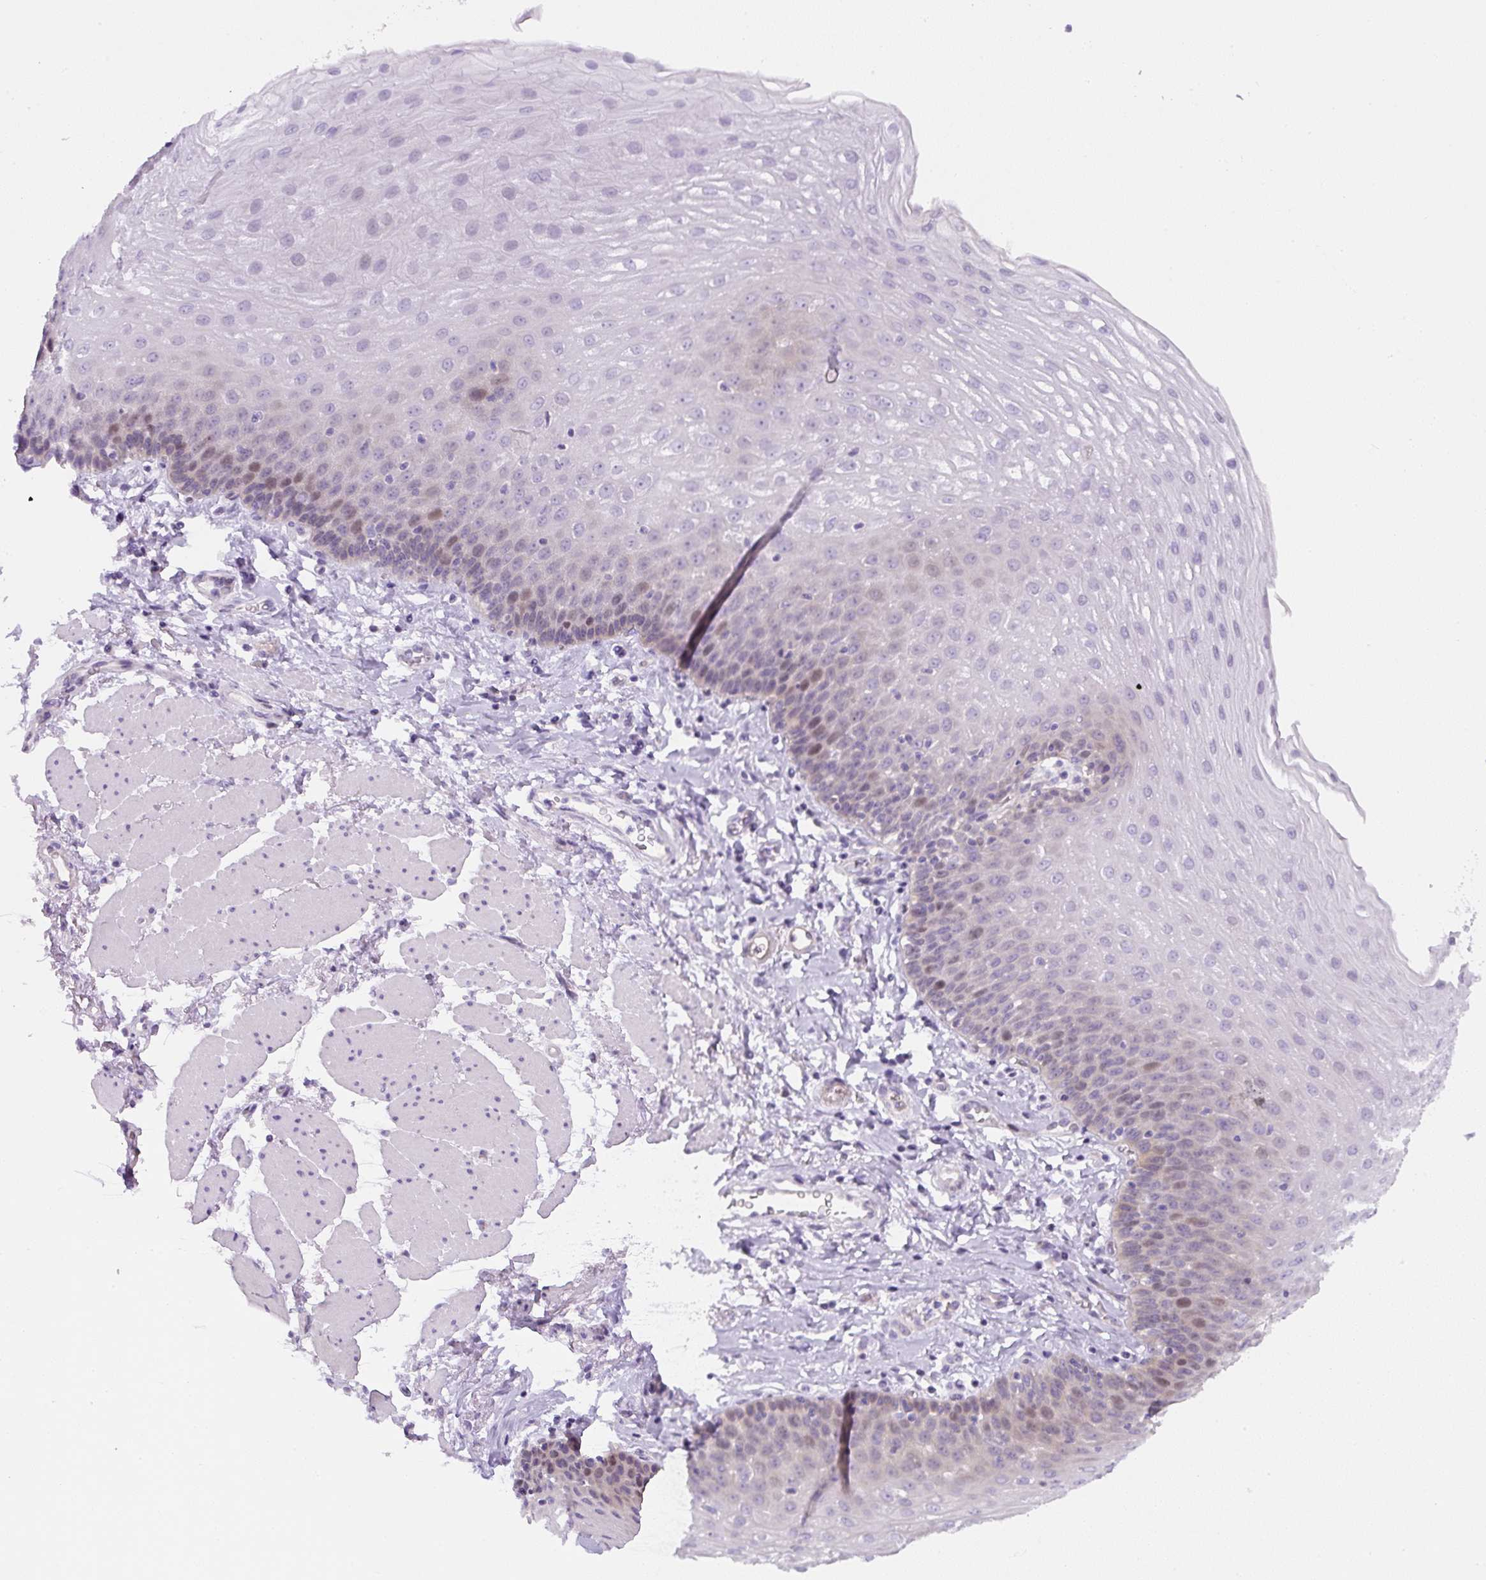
{"staining": {"intensity": "moderate", "quantity": "<25%", "location": "nuclear"}, "tissue": "esophagus", "cell_type": "Squamous epithelial cells", "image_type": "normal", "snomed": [{"axis": "morphology", "description": "Normal tissue, NOS"}, {"axis": "topography", "description": "Esophagus"}], "caption": "Protein staining of unremarkable esophagus exhibits moderate nuclear staining in approximately <25% of squamous epithelial cells.", "gene": "ADAMTS19", "patient": {"sex": "female", "age": 81}}